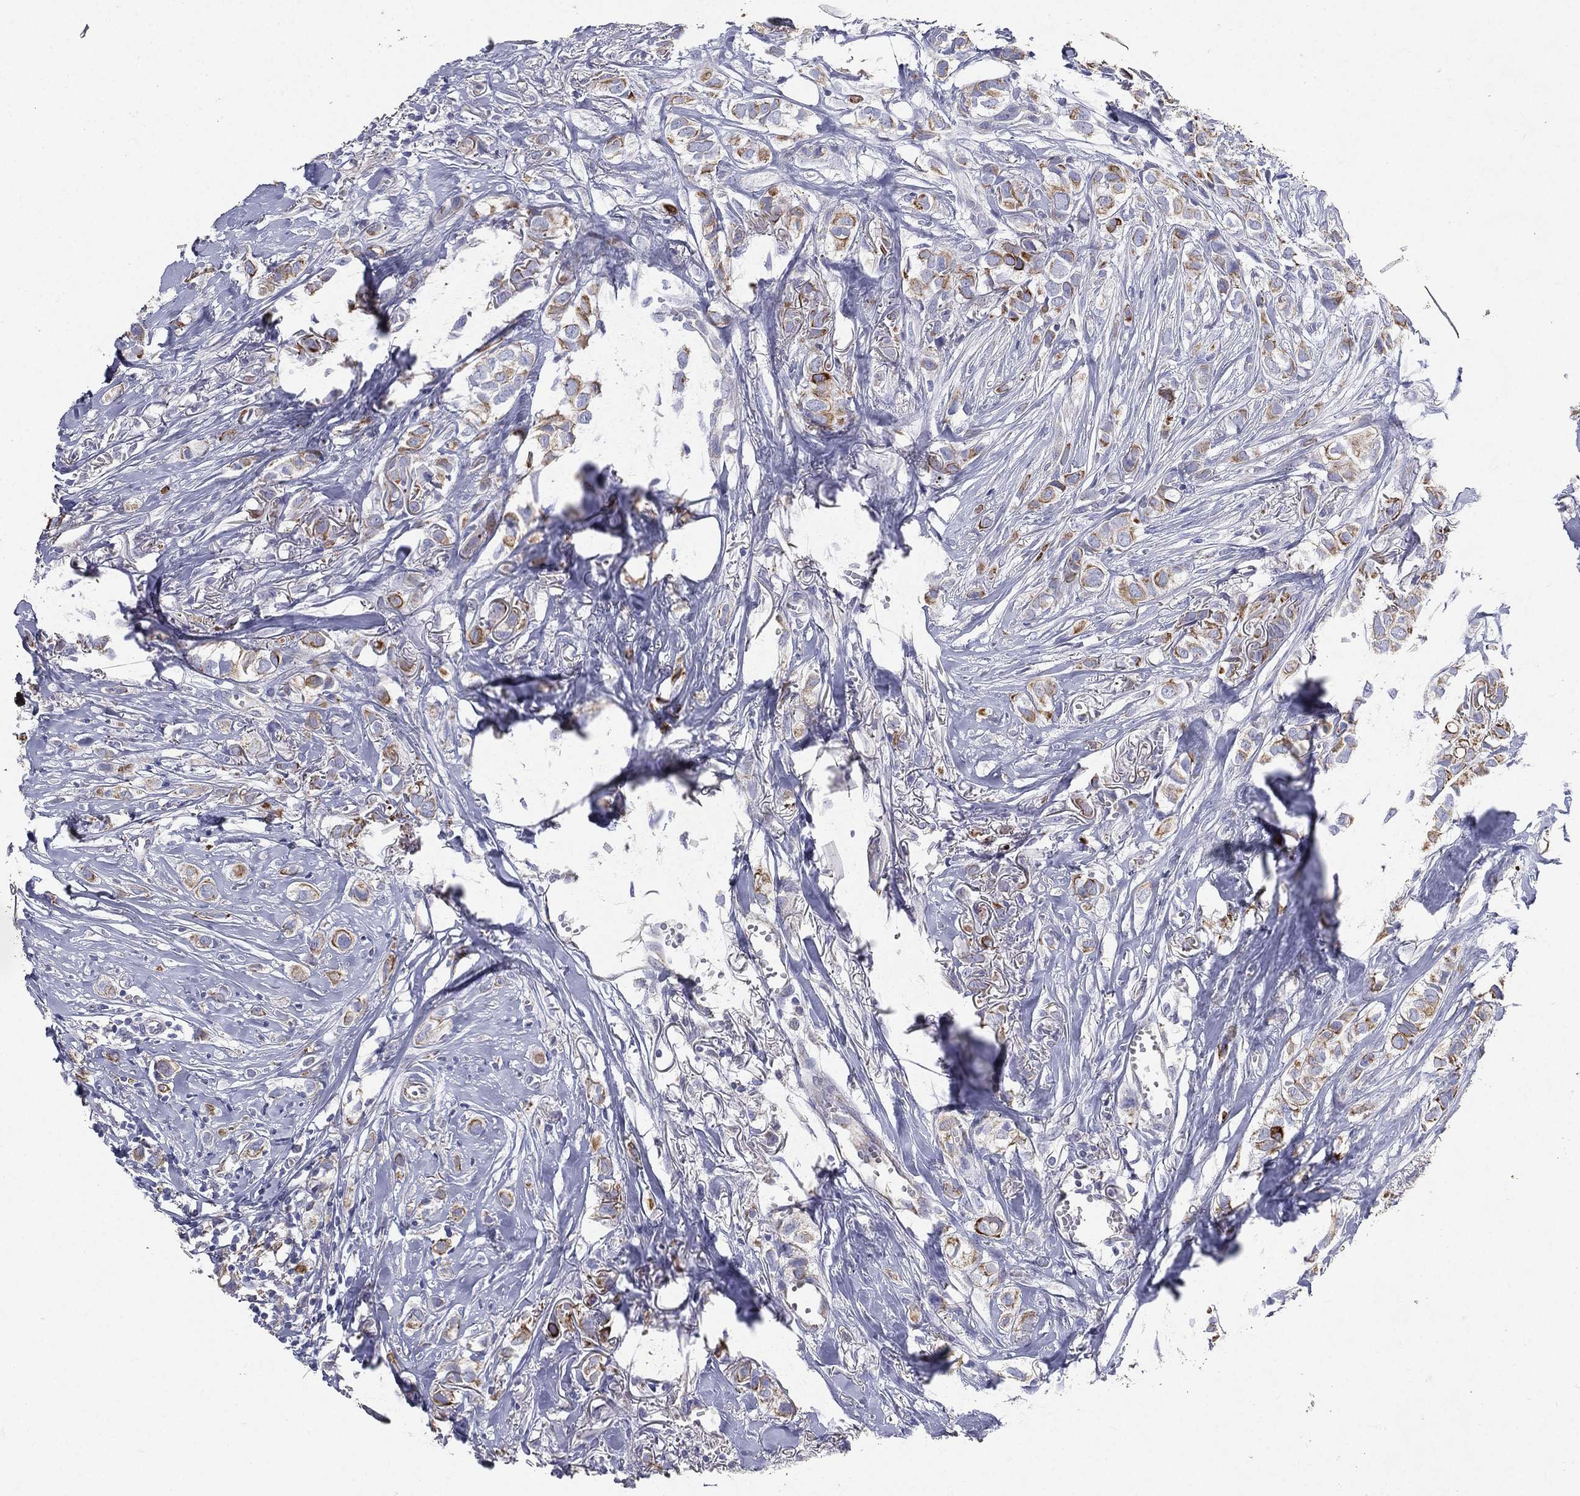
{"staining": {"intensity": "moderate", "quantity": "25%-75%", "location": "cytoplasmic/membranous"}, "tissue": "breast cancer", "cell_type": "Tumor cells", "image_type": "cancer", "snomed": [{"axis": "morphology", "description": "Duct carcinoma"}, {"axis": "topography", "description": "Breast"}], "caption": "Breast cancer (invasive ductal carcinoma) was stained to show a protein in brown. There is medium levels of moderate cytoplasmic/membranous staining in about 25%-75% of tumor cells.", "gene": "PWWP3A", "patient": {"sex": "female", "age": 85}}